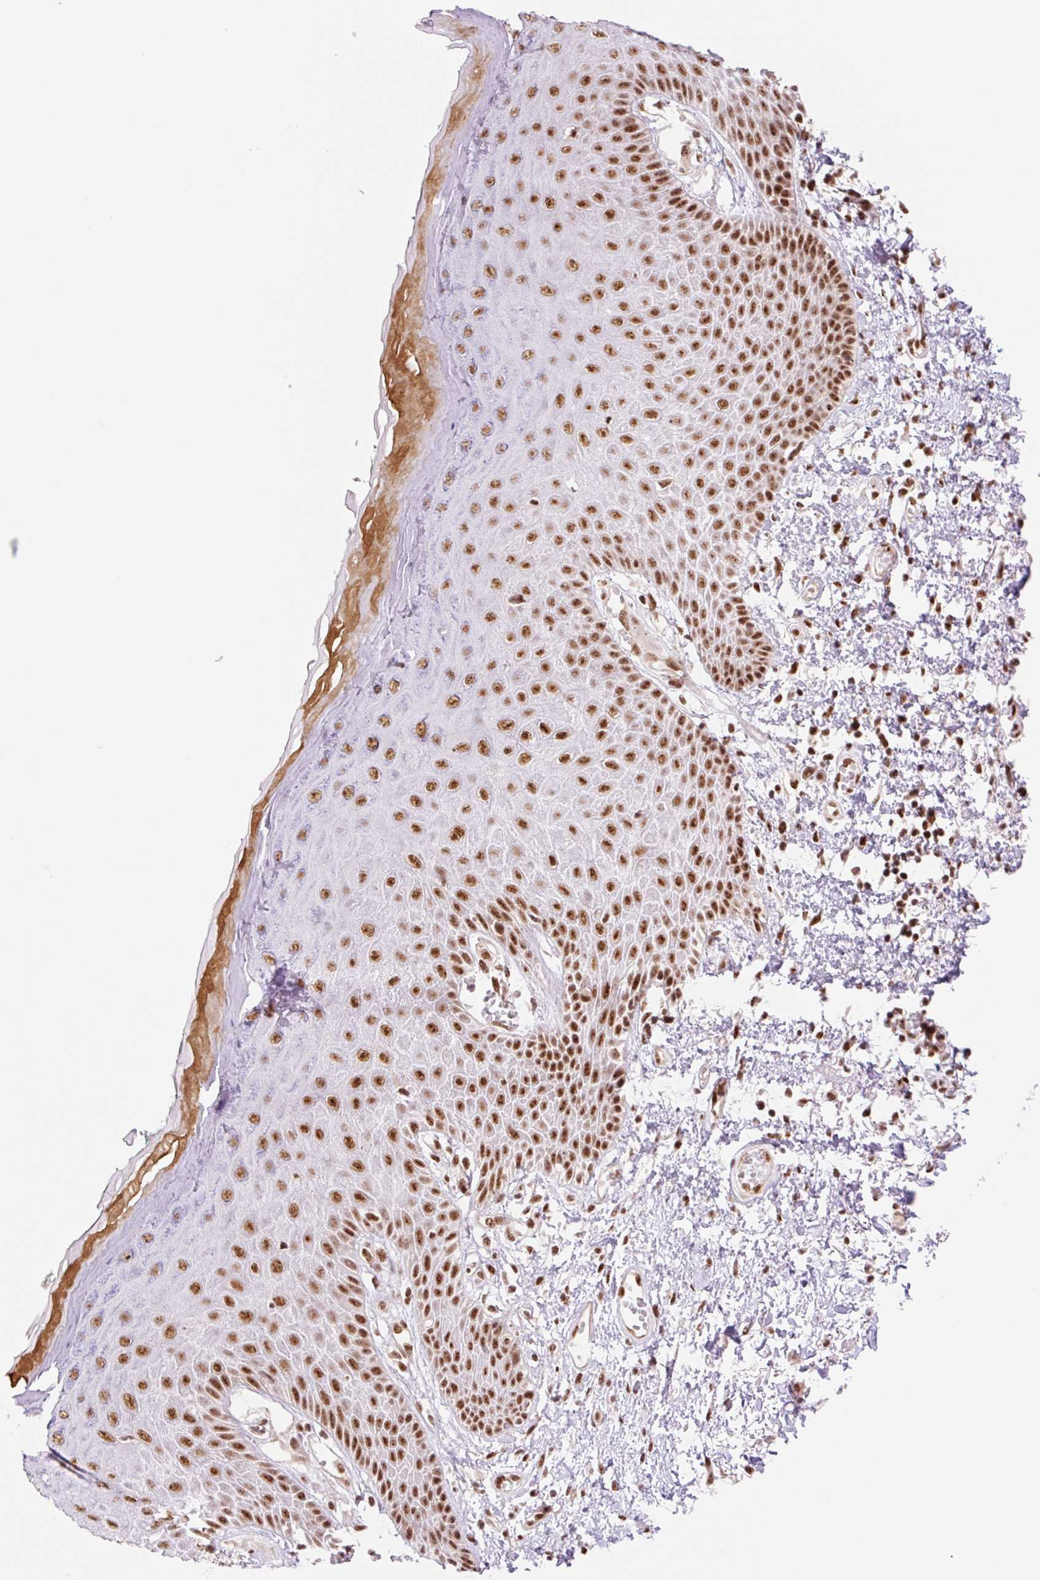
{"staining": {"intensity": "strong", "quantity": ">75%", "location": "nuclear"}, "tissue": "skin", "cell_type": "Epidermal cells", "image_type": "normal", "snomed": [{"axis": "morphology", "description": "Normal tissue, NOS"}, {"axis": "topography", "description": "Anal"}, {"axis": "topography", "description": "Peripheral nerve tissue"}], "caption": "High-magnification brightfield microscopy of normal skin stained with DAB (3,3'-diaminobenzidine) (brown) and counterstained with hematoxylin (blue). epidermal cells exhibit strong nuclear positivity is appreciated in about>75% of cells.", "gene": "PRDM11", "patient": {"sex": "male", "age": 78}}